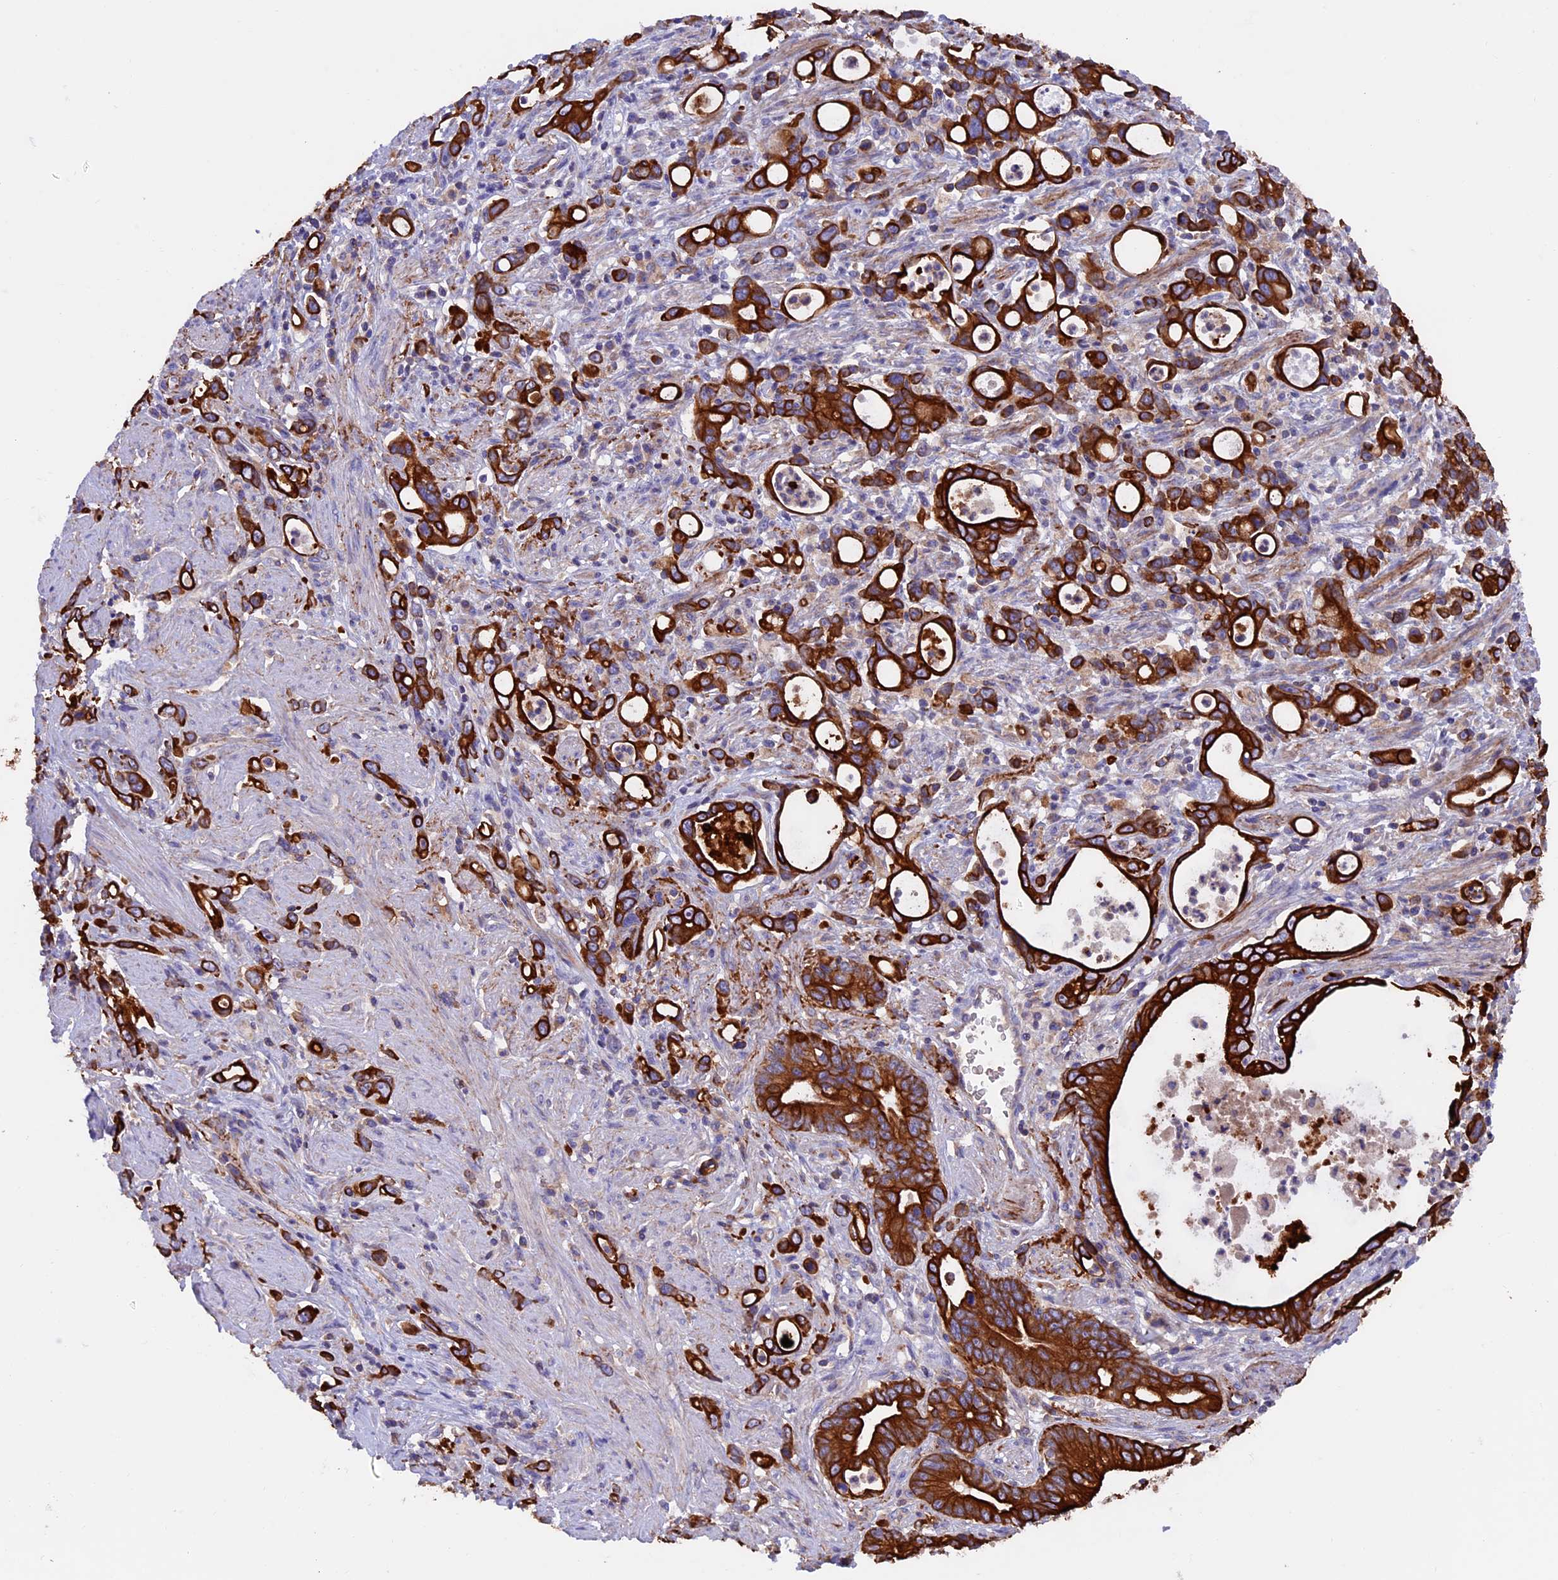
{"staining": {"intensity": "strong", "quantity": ">75%", "location": "cytoplasmic/membranous"}, "tissue": "stomach cancer", "cell_type": "Tumor cells", "image_type": "cancer", "snomed": [{"axis": "morphology", "description": "Adenocarcinoma, NOS"}, {"axis": "topography", "description": "Stomach, lower"}], "caption": "Immunohistochemical staining of human stomach cancer (adenocarcinoma) reveals high levels of strong cytoplasmic/membranous protein staining in about >75% of tumor cells.", "gene": "PTPN9", "patient": {"sex": "female", "age": 43}}